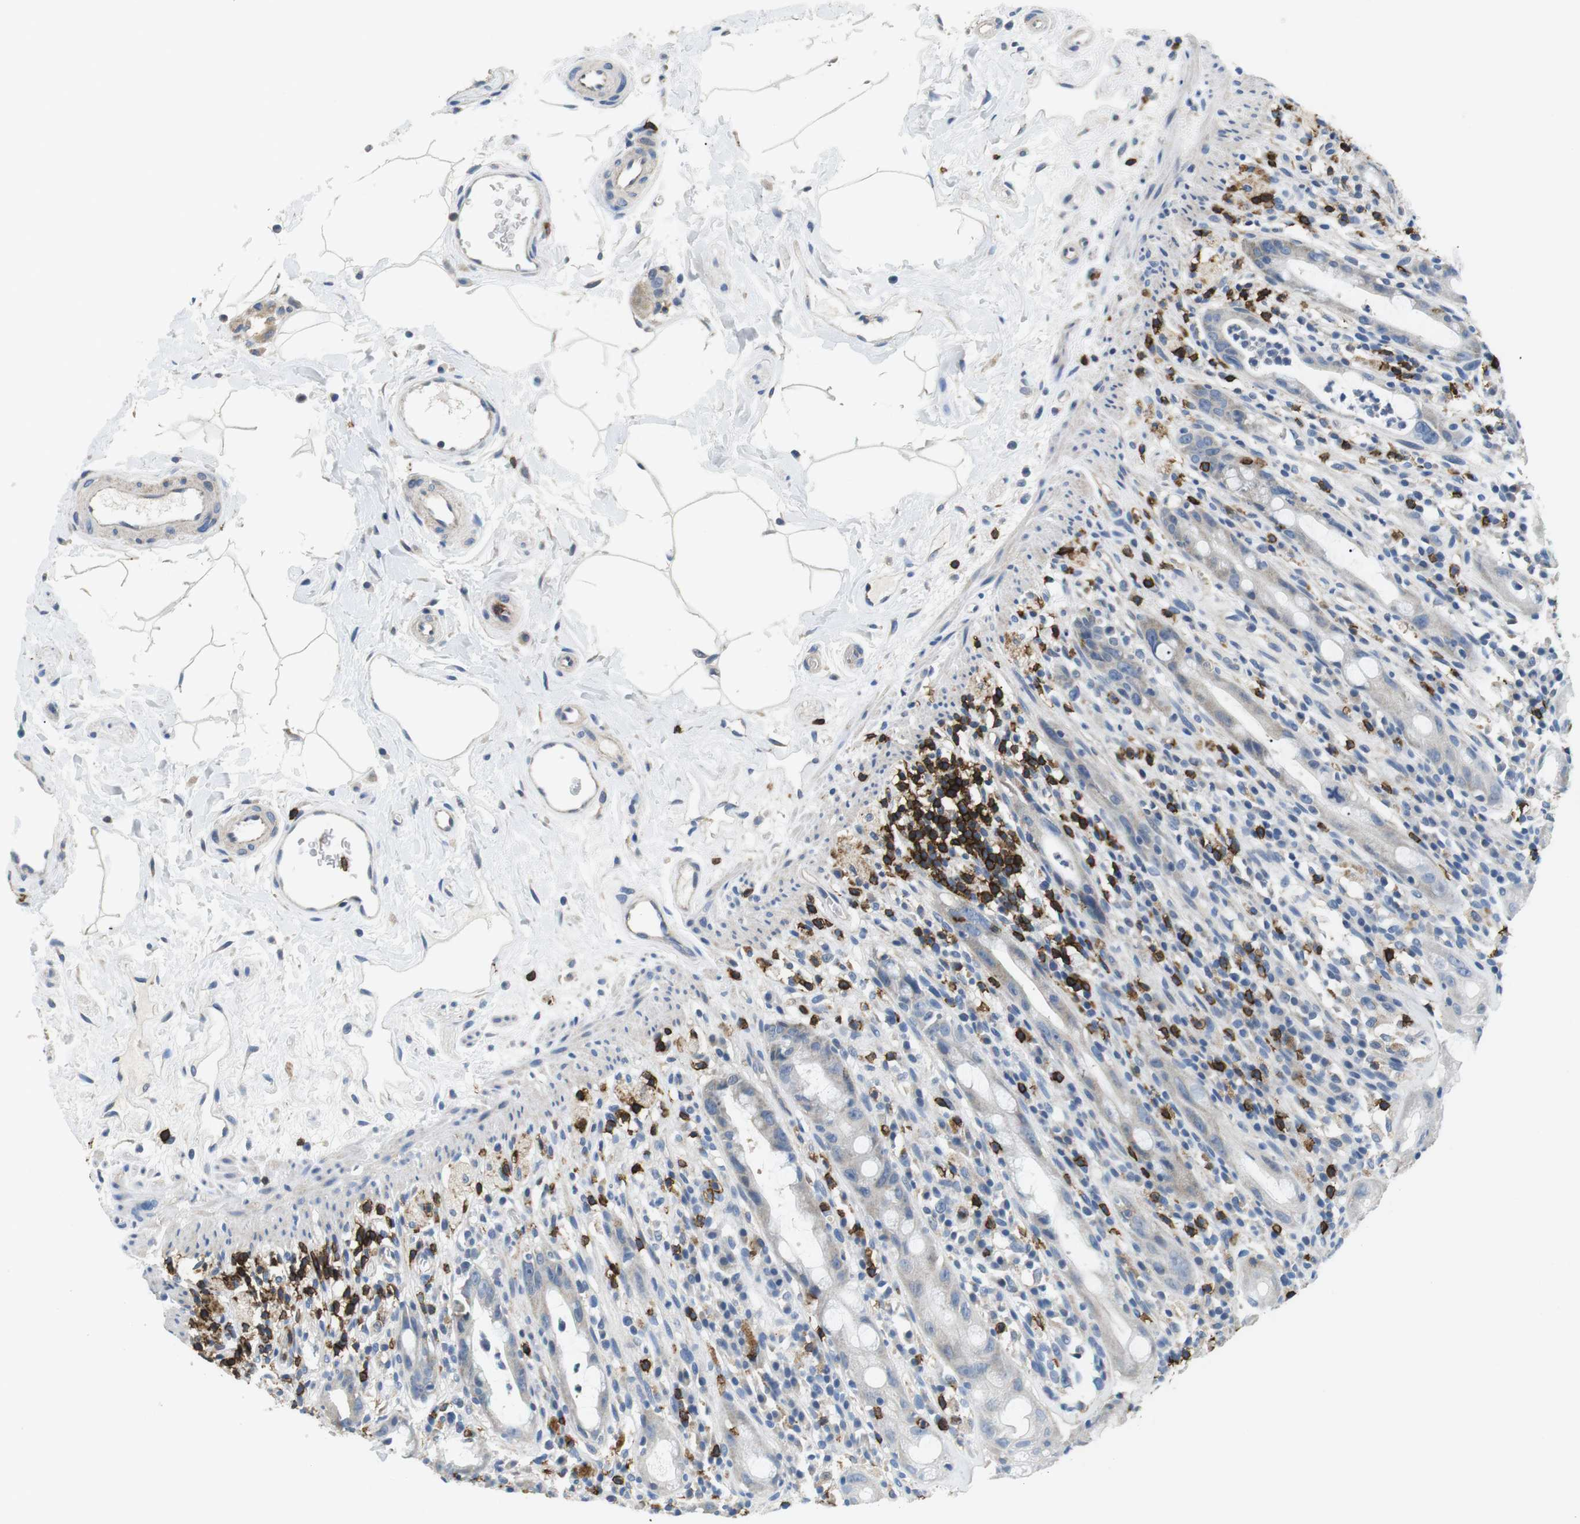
{"staining": {"intensity": "negative", "quantity": "none", "location": "none"}, "tissue": "rectum", "cell_type": "Glandular cells", "image_type": "normal", "snomed": [{"axis": "morphology", "description": "Normal tissue, NOS"}, {"axis": "topography", "description": "Rectum"}], "caption": "Rectum stained for a protein using IHC shows no positivity glandular cells.", "gene": "CD6", "patient": {"sex": "male", "age": 44}}